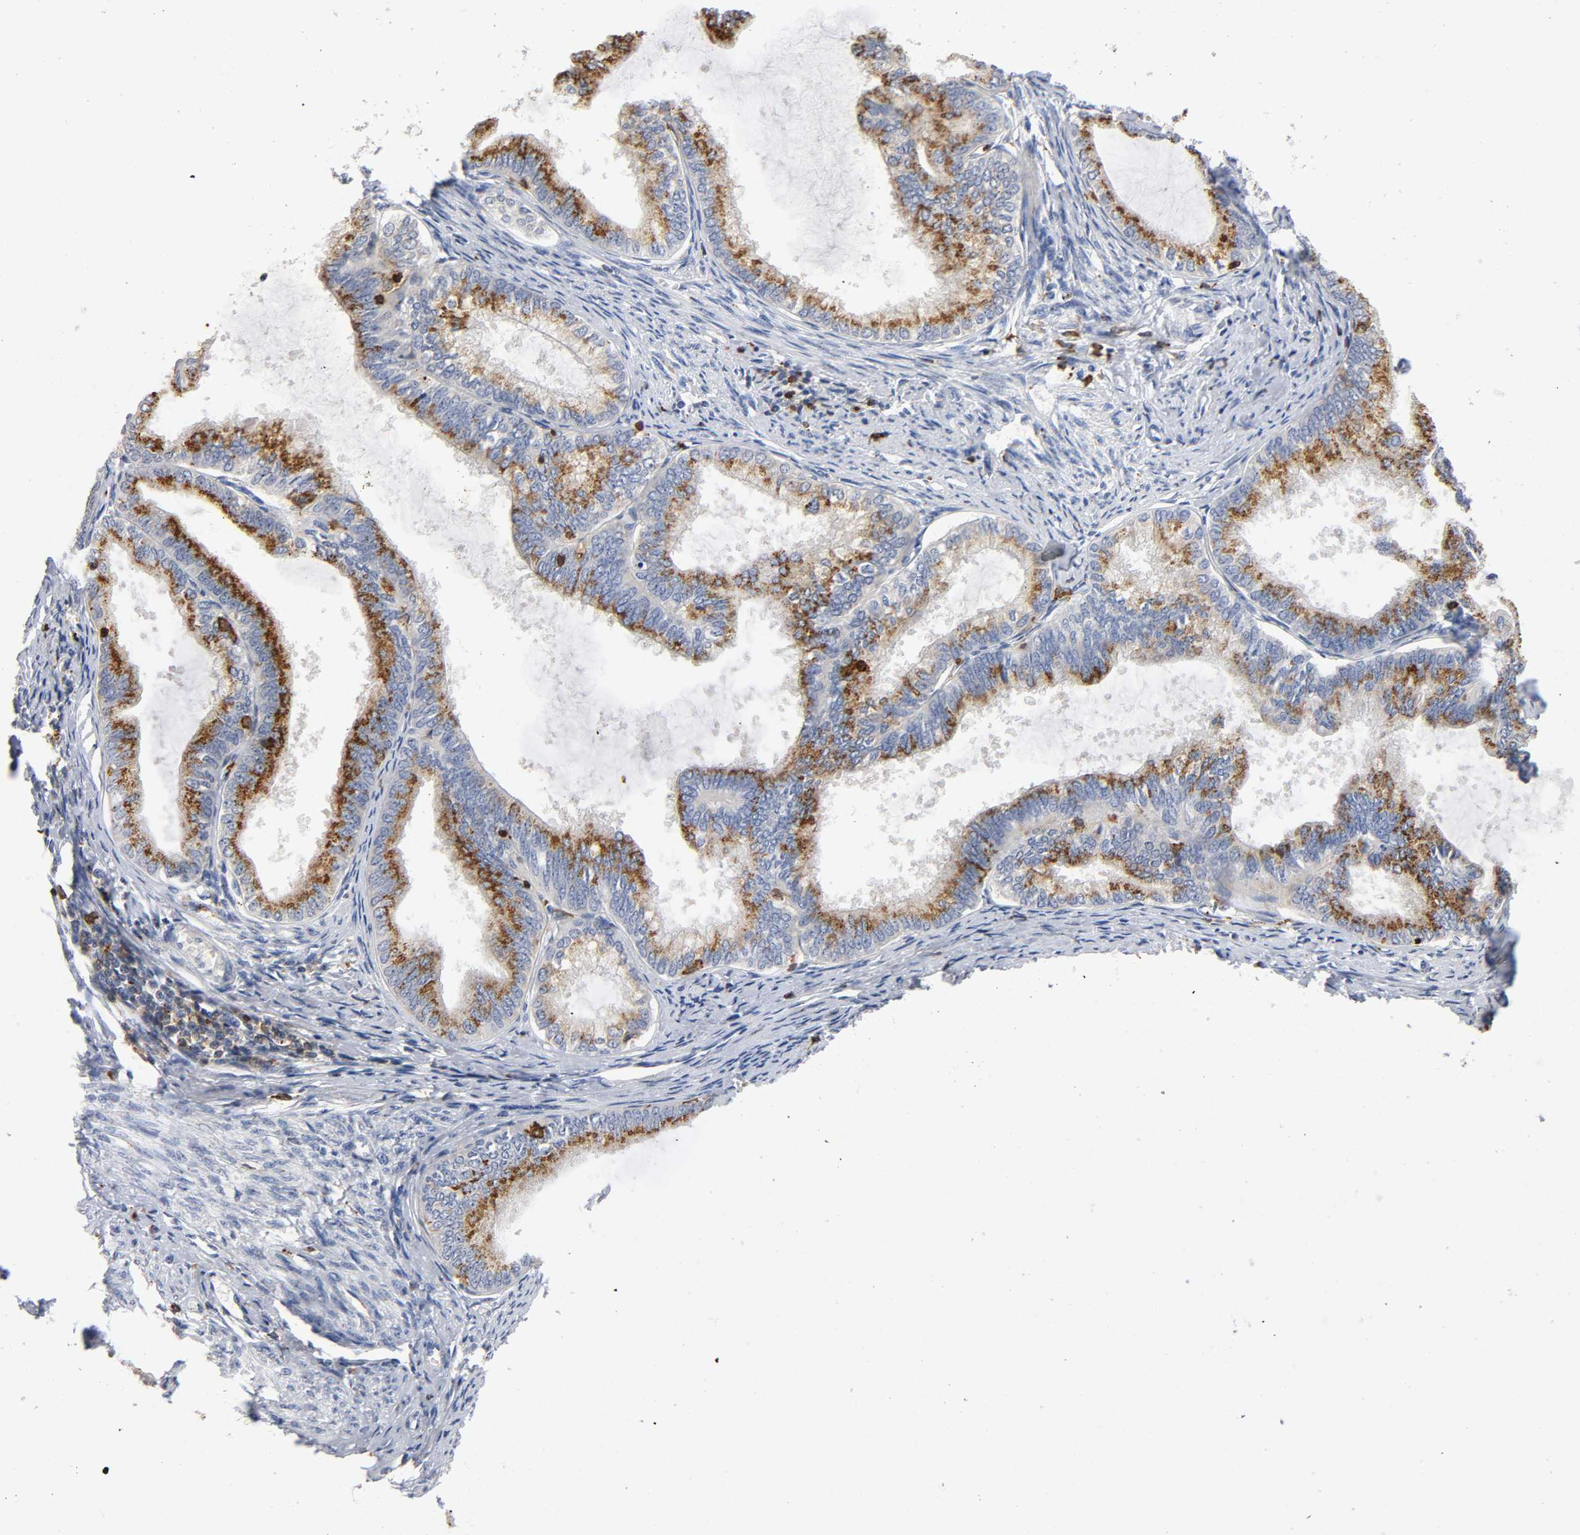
{"staining": {"intensity": "moderate", "quantity": ">75%", "location": "cytoplasmic/membranous"}, "tissue": "endometrial cancer", "cell_type": "Tumor cells", "image_type": "cancer", "snomed": [{"axis": "morphology", "description": "Adenocarcinoma, NOS"}, {"axis": "topography", "description": "Endometrium"}], "caption": "Human endometrial cancer stained with a brown dye exhibits moderate cytoplasmic/membranous positive staining in about >75% of tumor cells.", "gene": "CAPN10", "patient": {"sex": "female", "age": 86}}